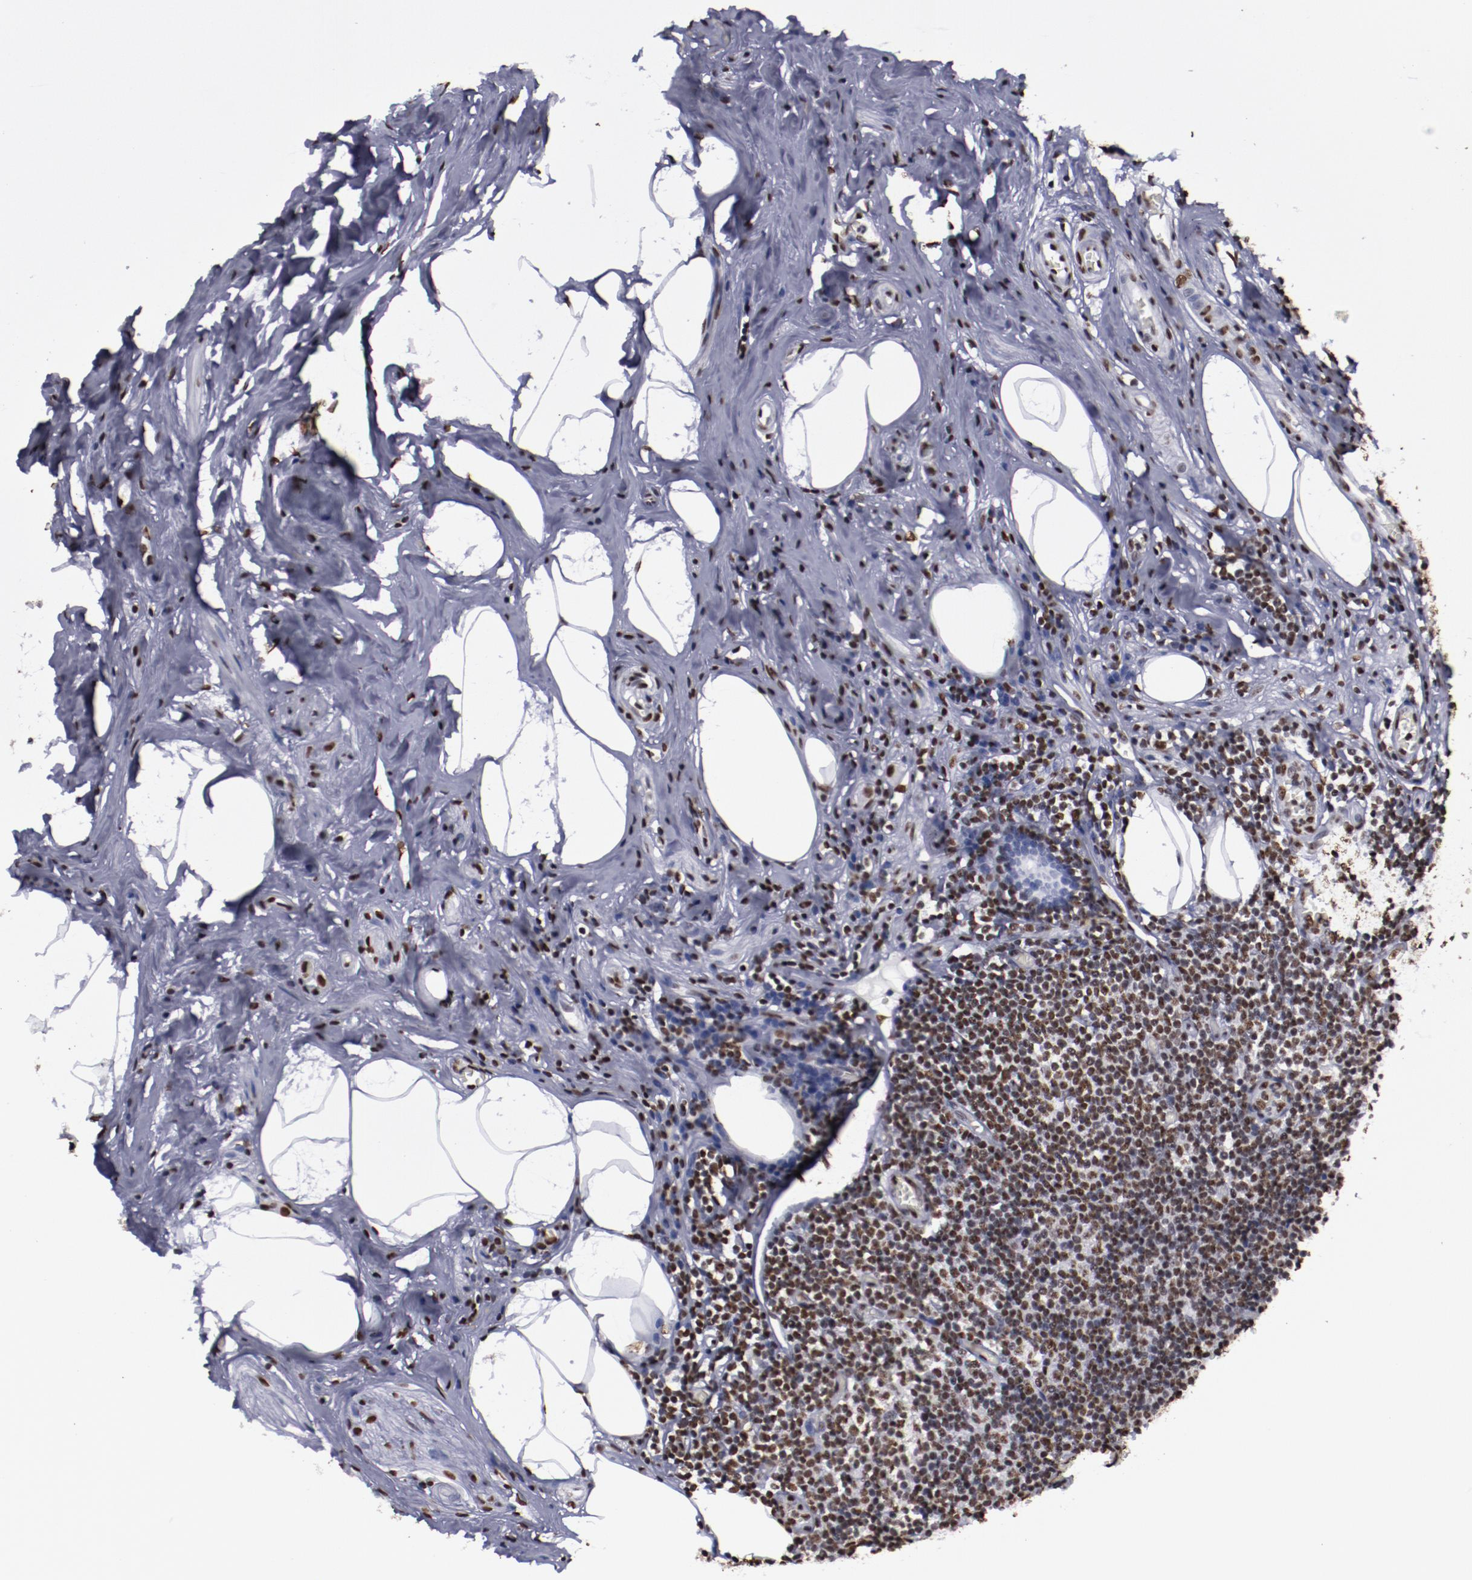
{"staining": {"intensity": "strong", "quantity": ">75%", "location": "nuclear"}, "tissue": "appendix", "cell_type": "Glandular cells", "image_type": "normal", "snomed": [{"axis": "morphology", "description": "Normal tissue, NOS"}, {"axis": "topography", "description": "Appendix"}], "caption": "About >75% of glandular cells in unremarkable human appendix exhibit strong nuclear protein expression as visualized by brown immunohistochemical staining.", "gene": "HNRNPA1L3", "patient": {"sex": "male", "age": 38}}